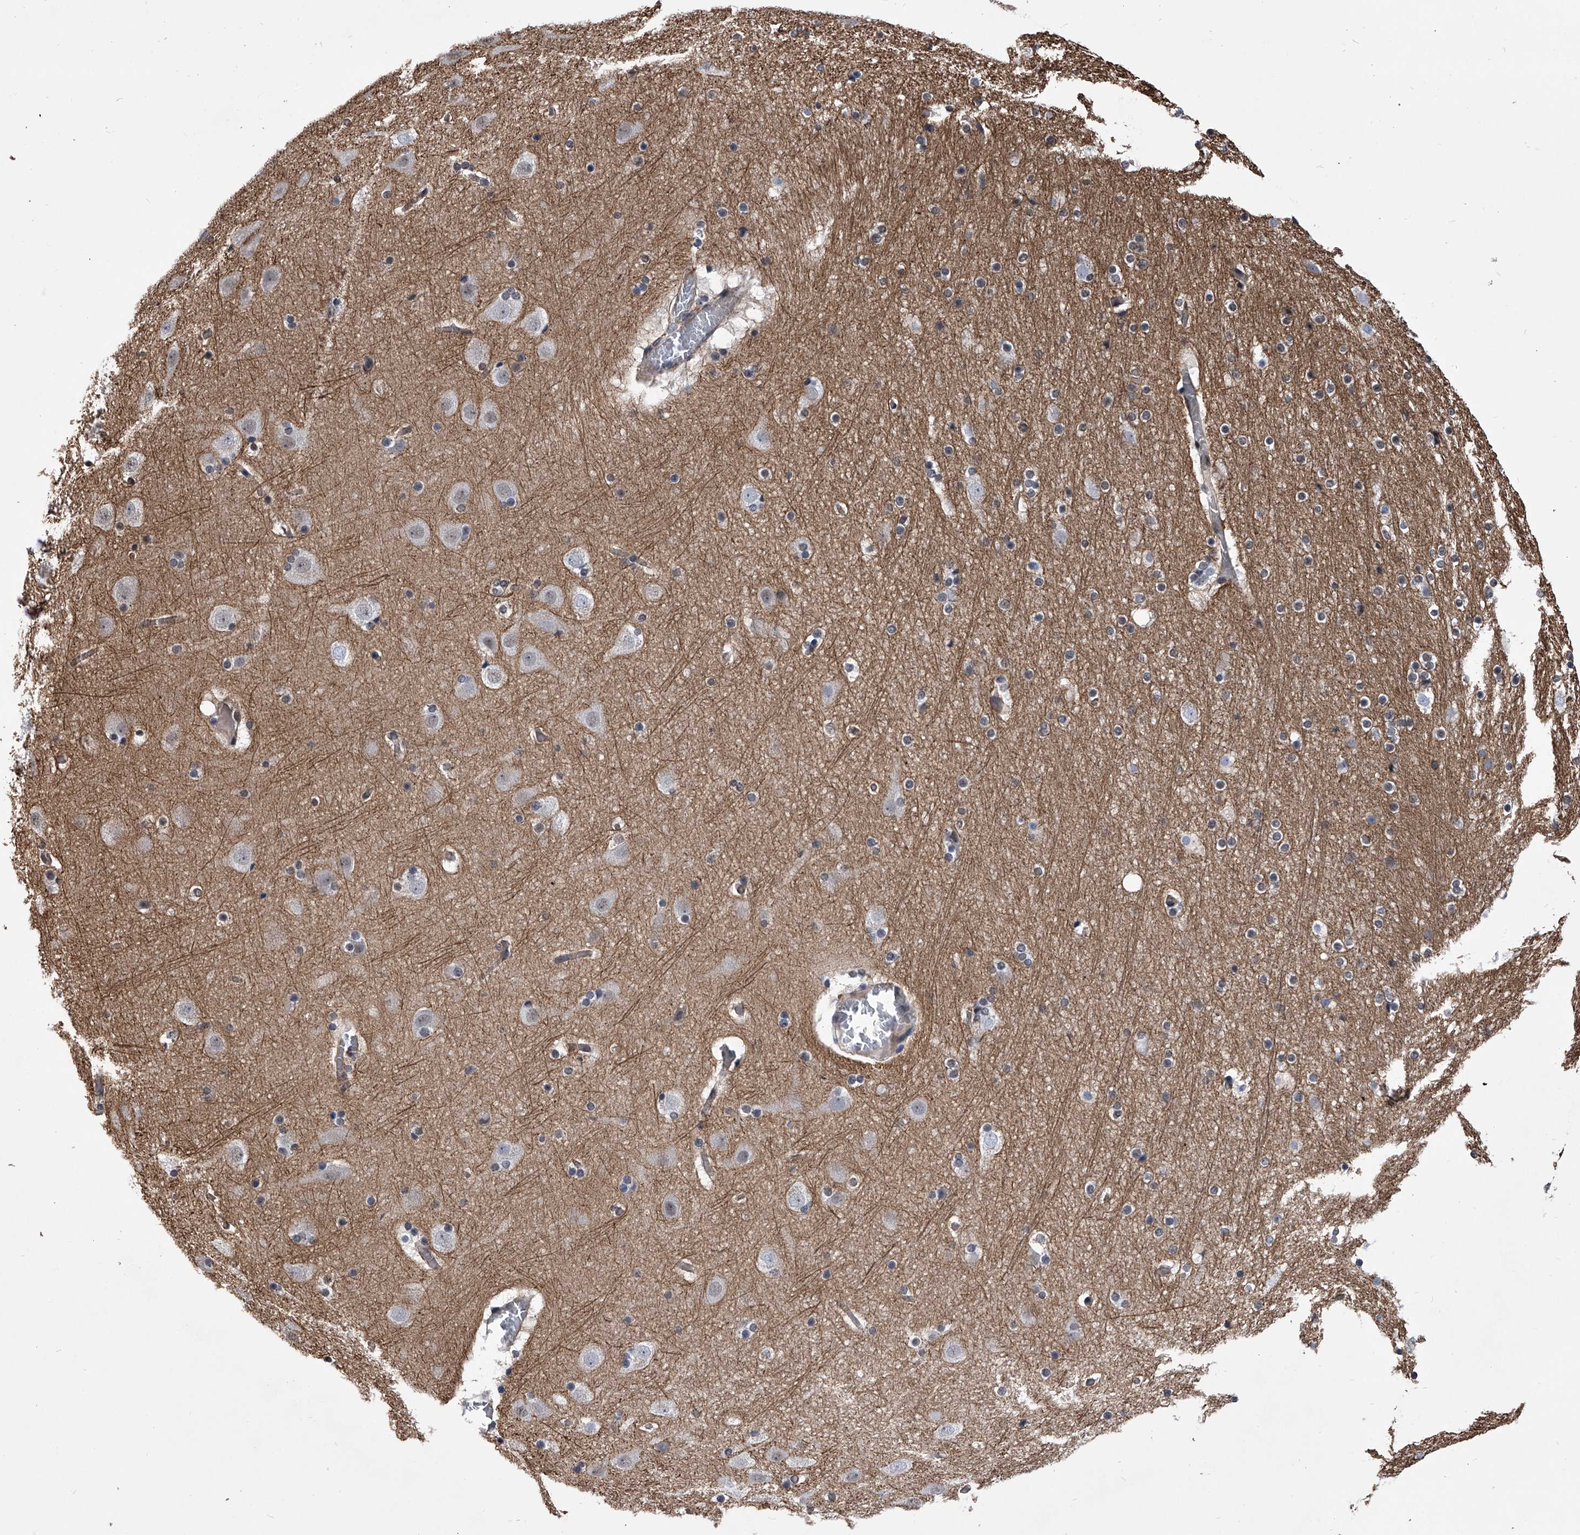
{"staining": {"intensity": "negative", "quantity": "none", "location": "none"}, "tissue": "cerebral cortex", "cell_type": "Endothelial cells", "image_type": "normal", "snomed": [{"axis": "morphology", "description": "Normal tissue, NOS"}, {"axis": "topography", "description": "Cerebral cortex"}], "caption": "Immunohistochemistry (IHC) of benign cerebral cortex displays no staining in endothelial cells. Nuclei are stained in blue.", "gene": "ZNF76", "patient": {"sex": "male", "age": 57}}